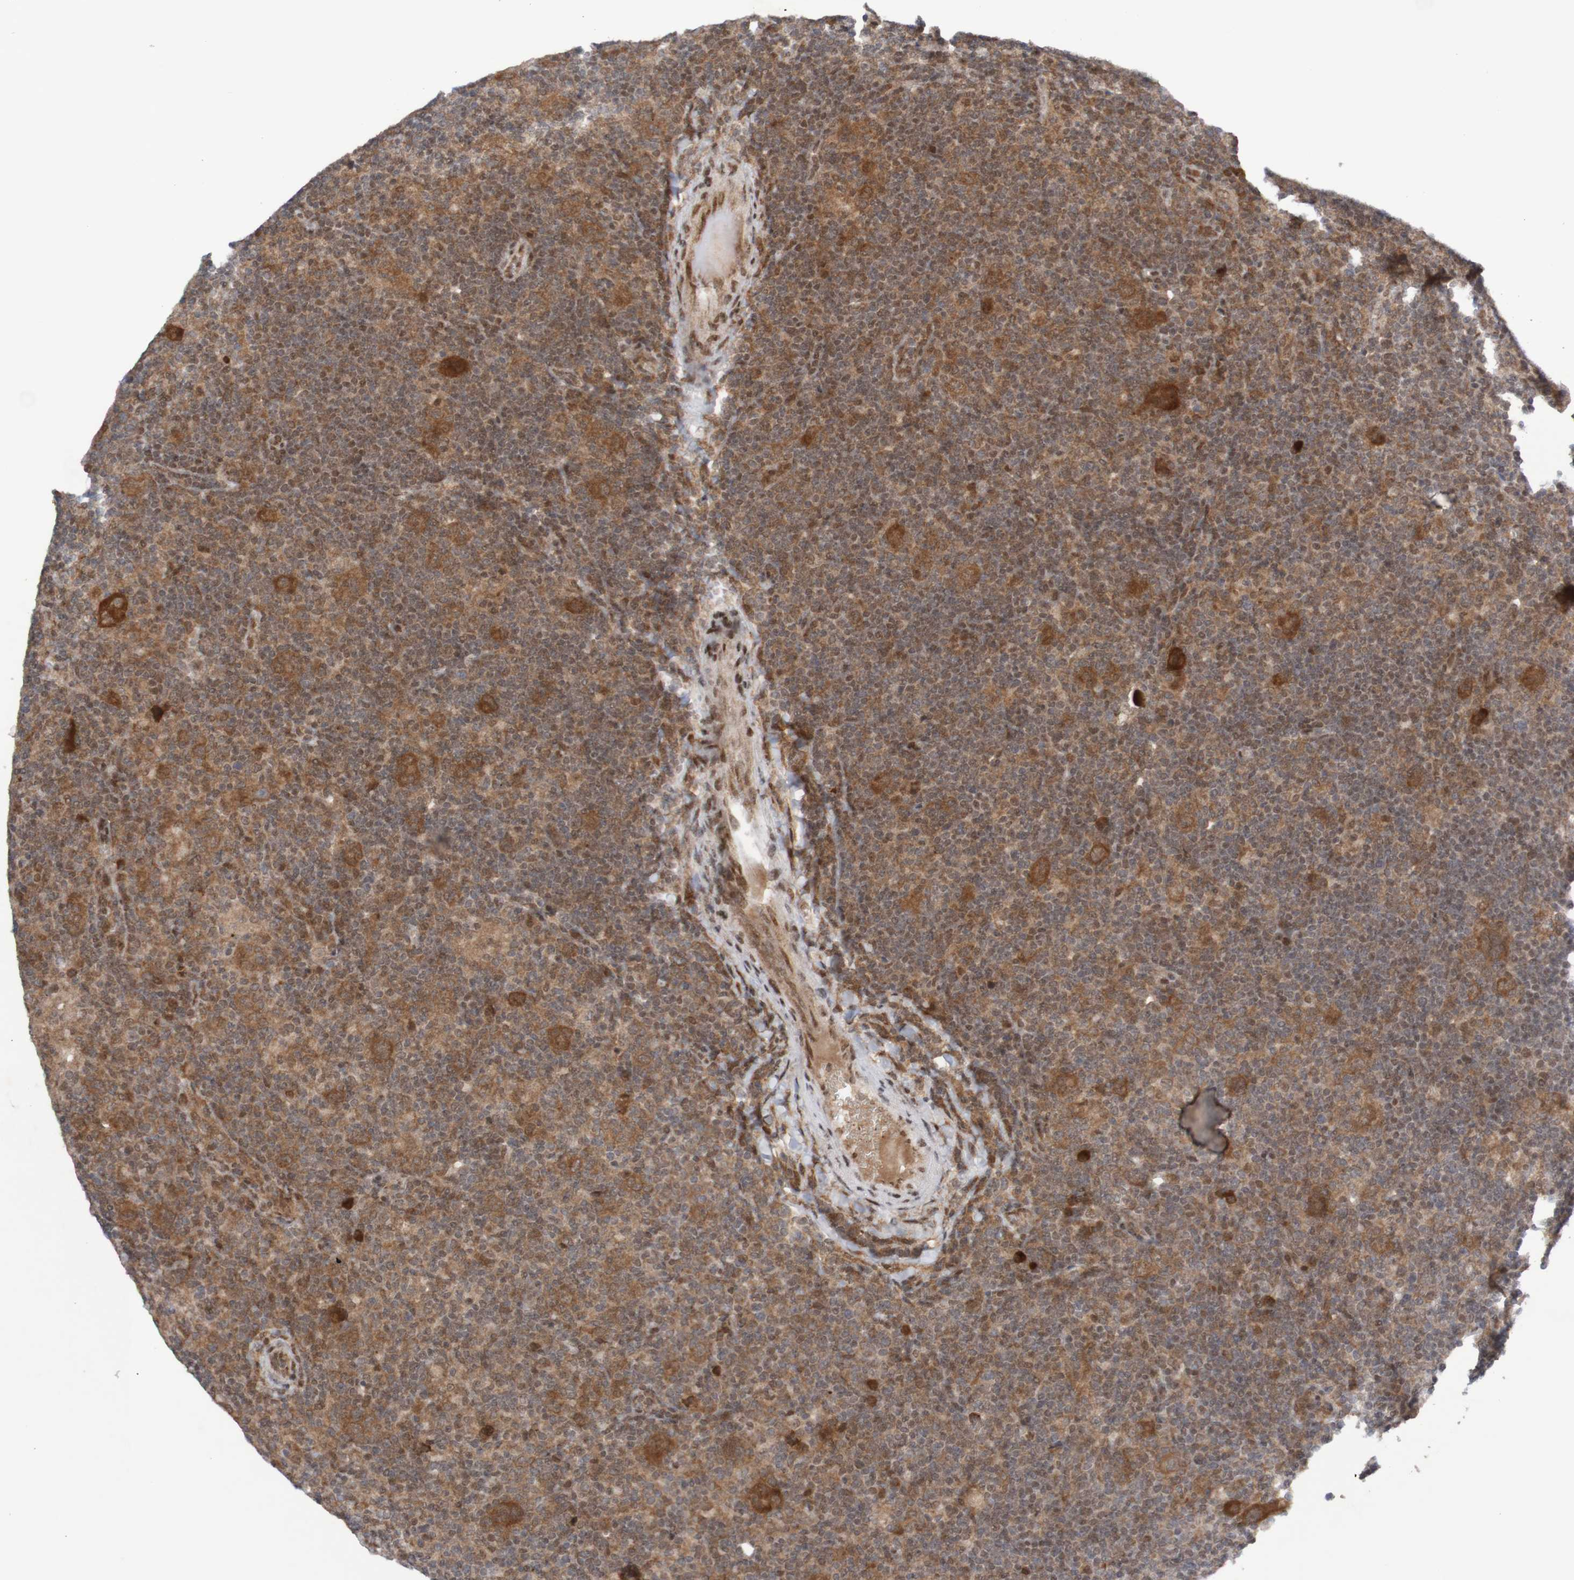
{"staining": {"intensity": "strong", "quantity": ">75%", "location": "cytoplasmic/membranous"}, "tissue": "lymphoma", "cell_type": "Tumor cells", "image_type": "cancer", "snomed": [{"axis": "morphology", "description": "Hodgkin's disease, NOS"}, {"axis": "topography", "description": "Lymph node"}], "caption": "Immunohistochemistry (IHC) histopathology image of neoplastic tissue: lymphoma stained using immunohistochemistry (IHC) exhibits high levels of strong protein expression localized specifically in the cytoplasmic/membranous of tumor cells, appearing as a cytoplasmic/membranous brown color.", "gene": "ITLN1", "patient": {"sex": "female", "age": 57}}